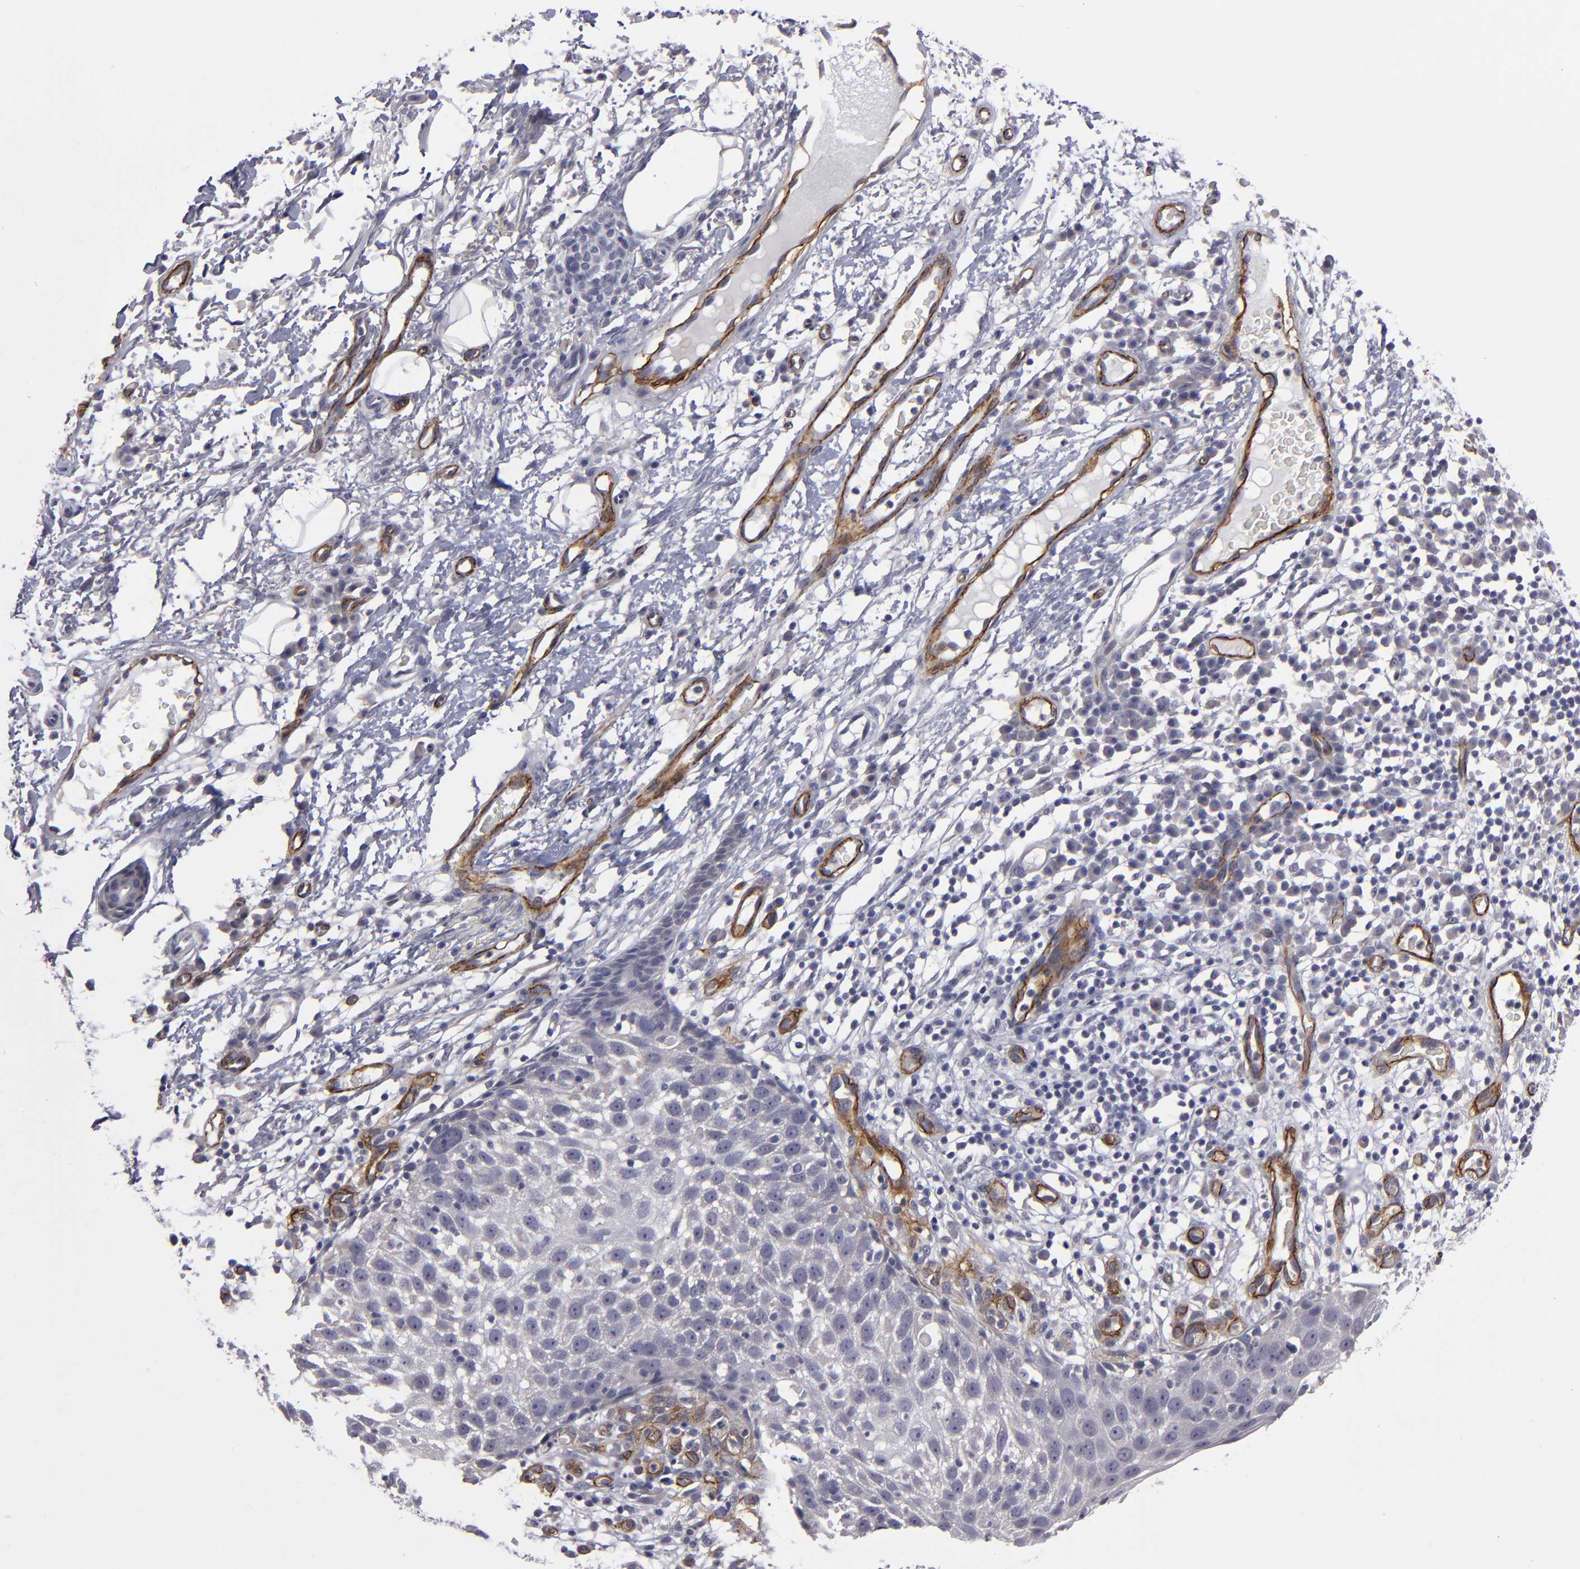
{"staining": {"intensity": "weak", "quantity": "<25%", "location": "cytoplasmic/membranous"}, "tissue": "skin cancer", "cell_type": "Tumor cells", "image_type": "cancer", "snomed": [{"axis": "morphology", "description": "Squamous cell carcinoma, NOS"}, {"axis": "topography", "description": "Skin"}], "caption": "Immunohistochemical staining of skin squamous cell carcinoma reveals no significant staining in tumor cells.", "gene": "ZNF175", "patient": {"sex": "male", "age": 87}}